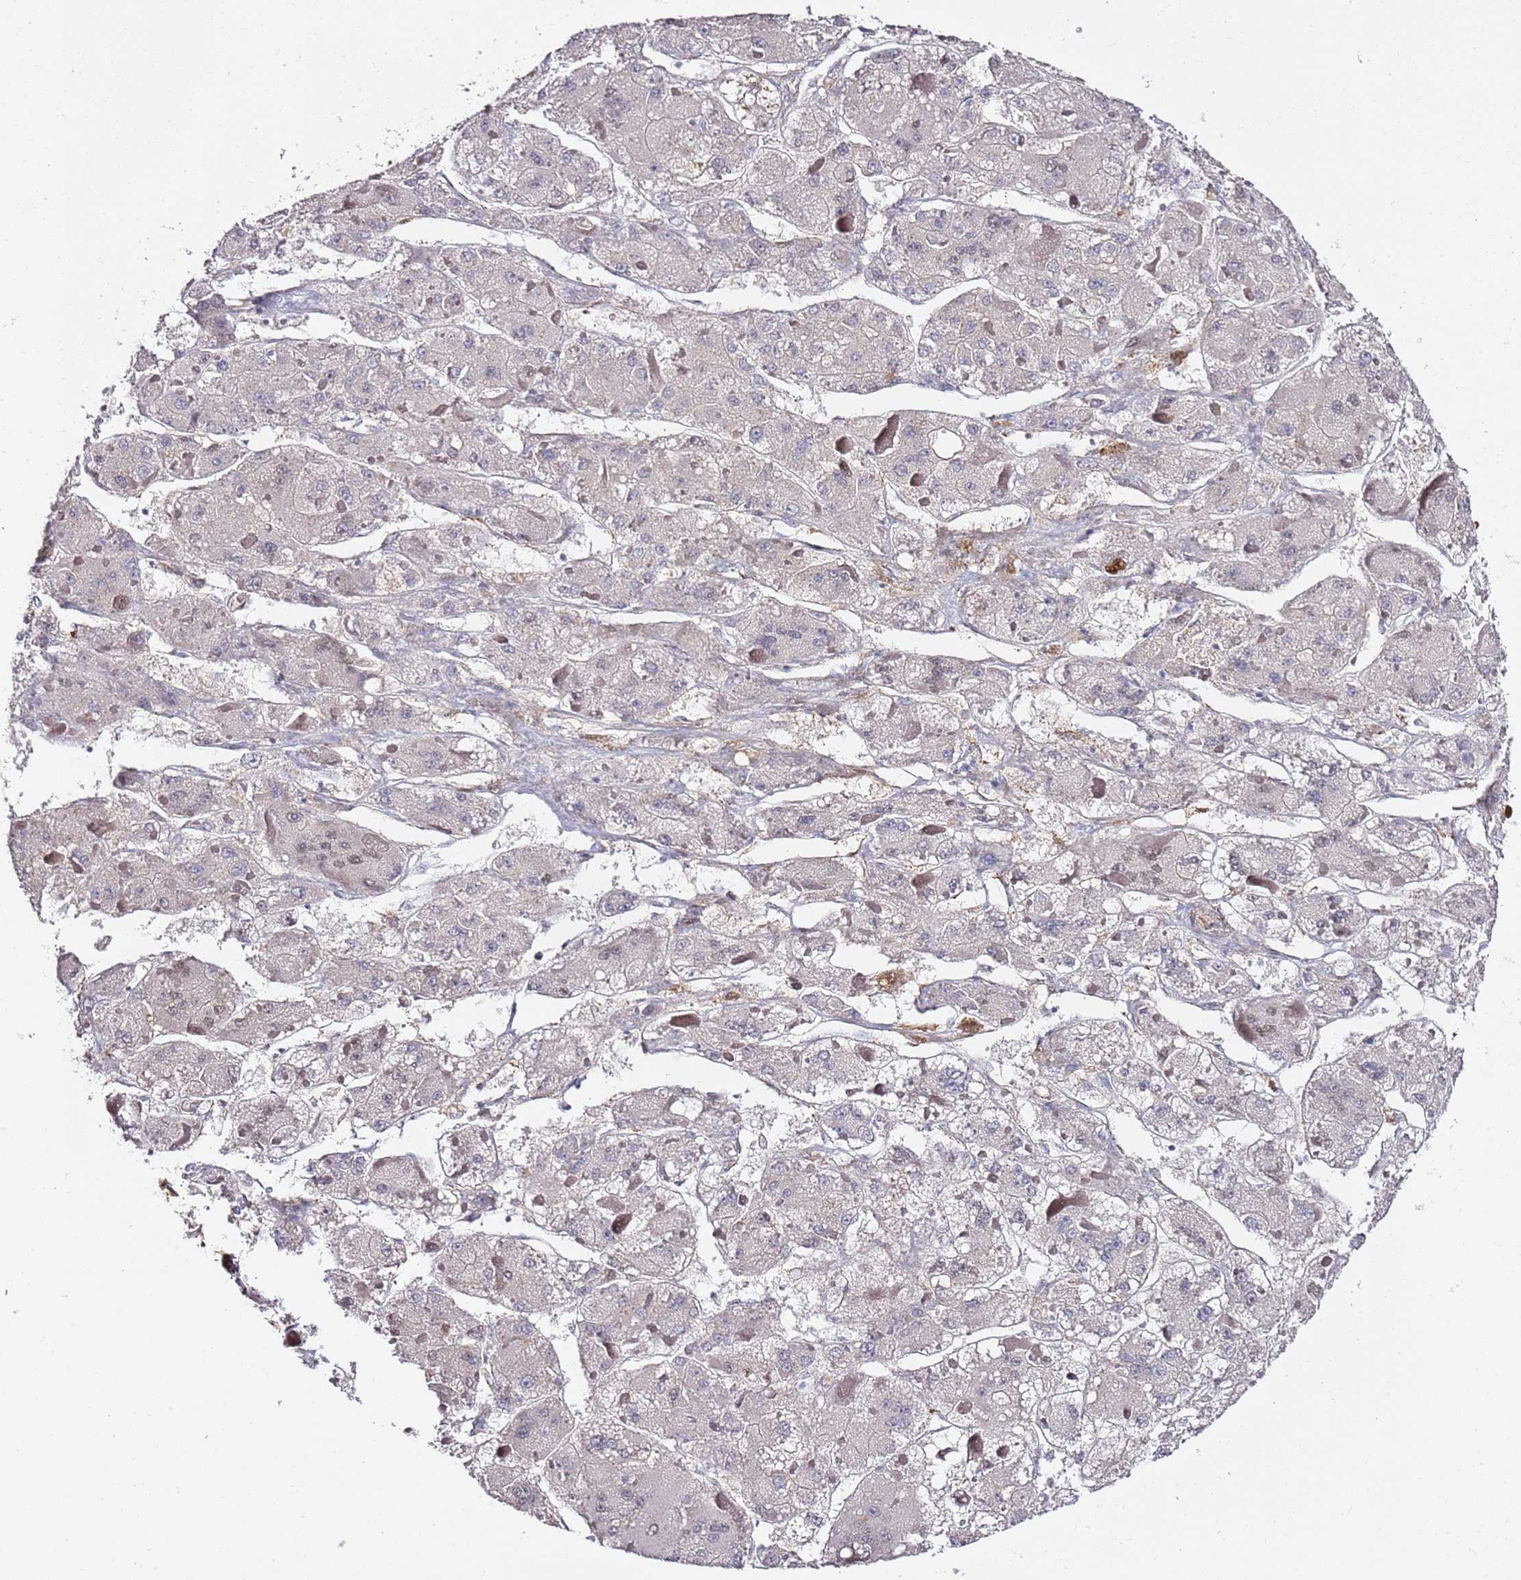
{"staining": {"intensity": "negative", "quantity": "none", "location": "none"}, "tissue": "liver cancer", "cell_type": "Tumor cells", "image_type": "cancer", "snomed": [{"axis": "morphology", "description": "Carcinoma, Hepatocellular, NOS"}, {"axis": "topography", "description": "Liver"}], "caption": "The image exhibits no significant positivity in tumor cells of hepatocellular carcinoma (liver). The staining is performed using DAB brown chromogen with nuclei counter-stained in using hematoxylin.", "gene": "EPS8L1", "patient": {"sex": "female", "age": 73}}